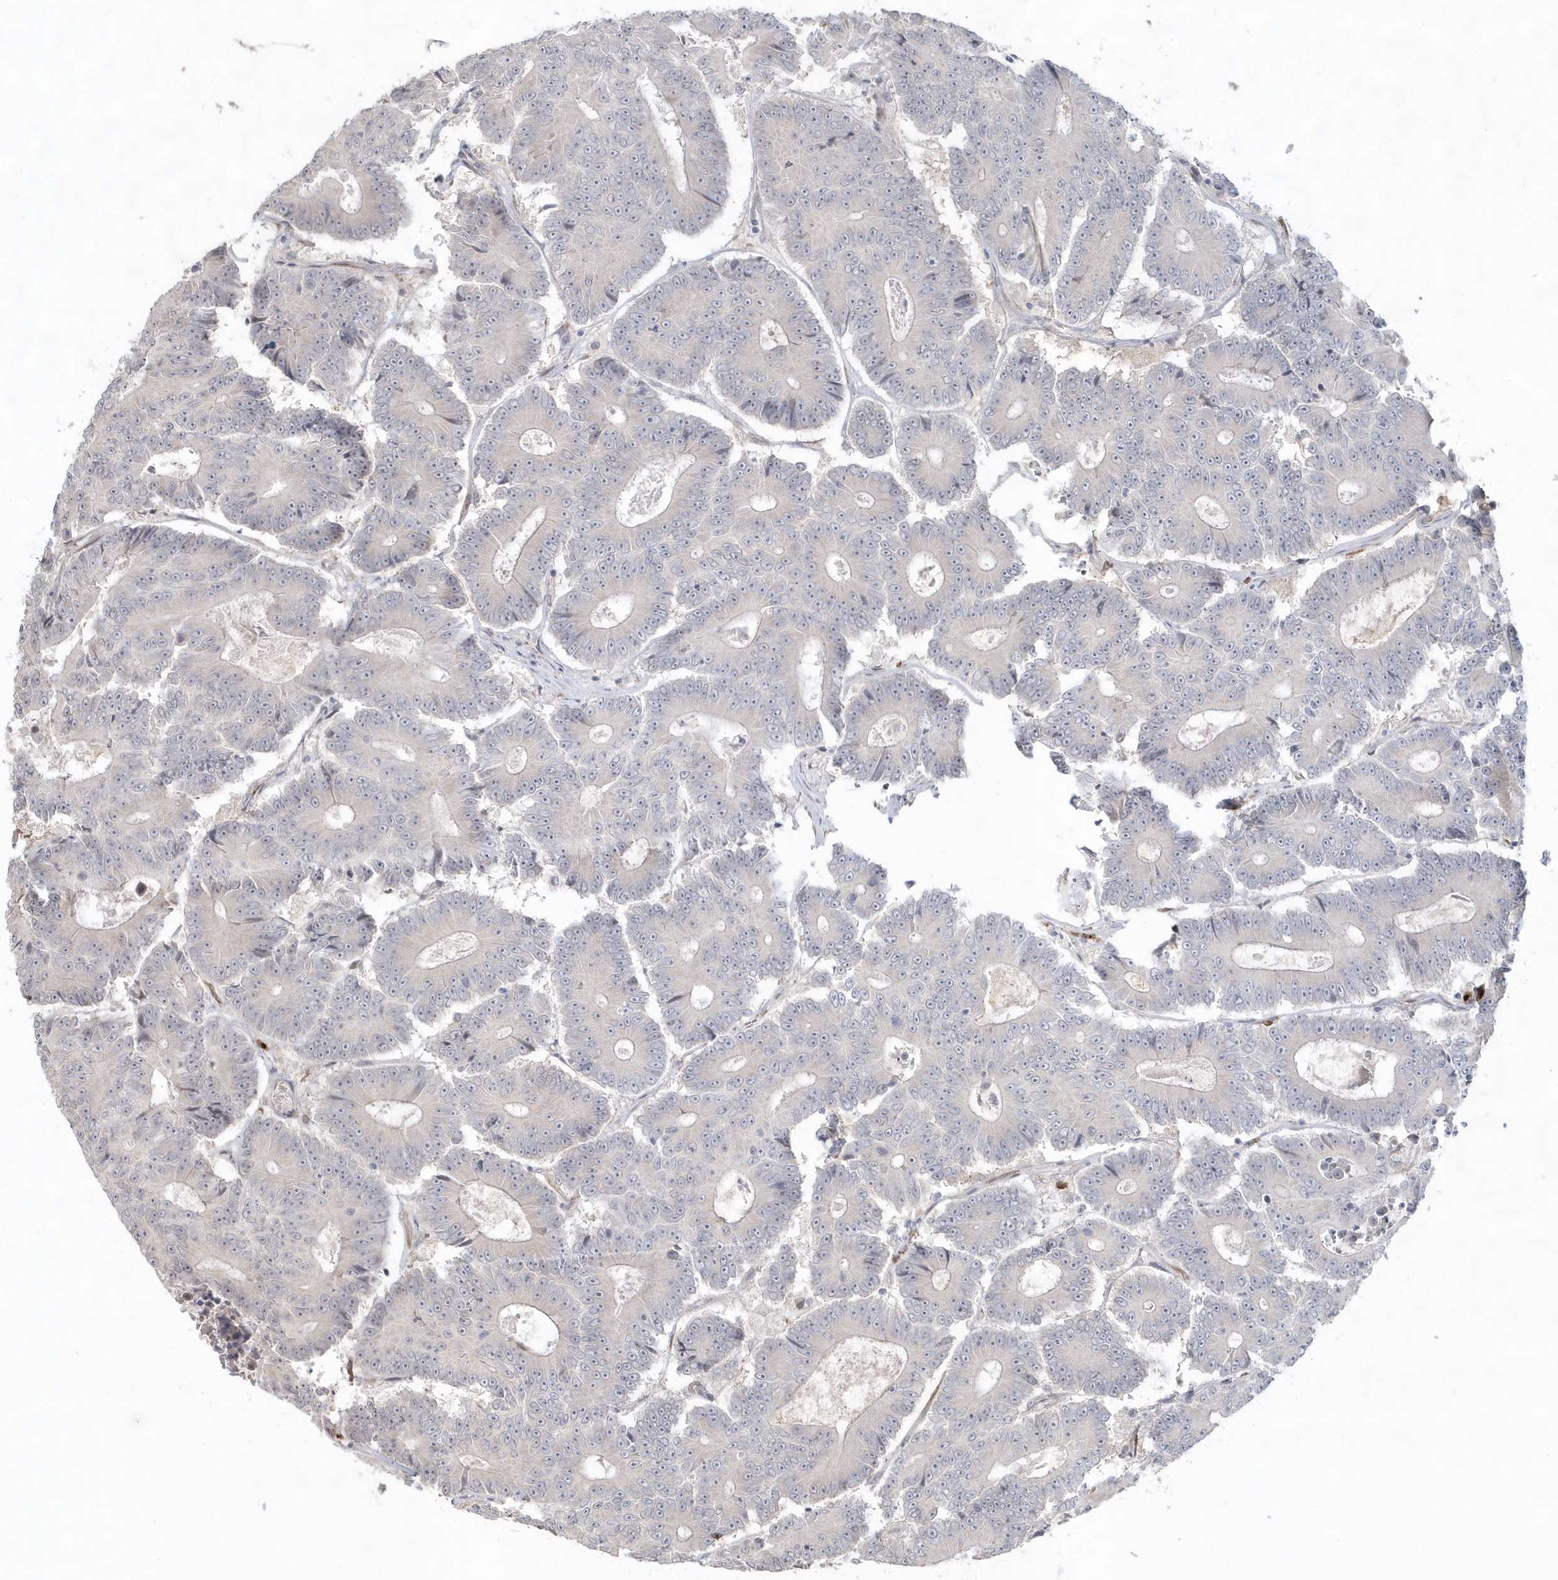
{"staining": {"intensity": "negative", "quantity": "none", "location": "none"}, "tissue": "colorectal cancer", "cell_type": "Tumor cells", "image_type": "cancer", "snomed": [{"axis": "morphology", "description": "Adenocarcinoma, NOS"}, {"axis": "topography", "description": "Colon"}], "caption": "An IHC micrograph of colorectal cancer is shown. There is no staining in tumor cells of colorectal cancer. Nuclei are stained in blue.", "gene": "DHFR", "patient": {"sex": "male", "age": 83}}